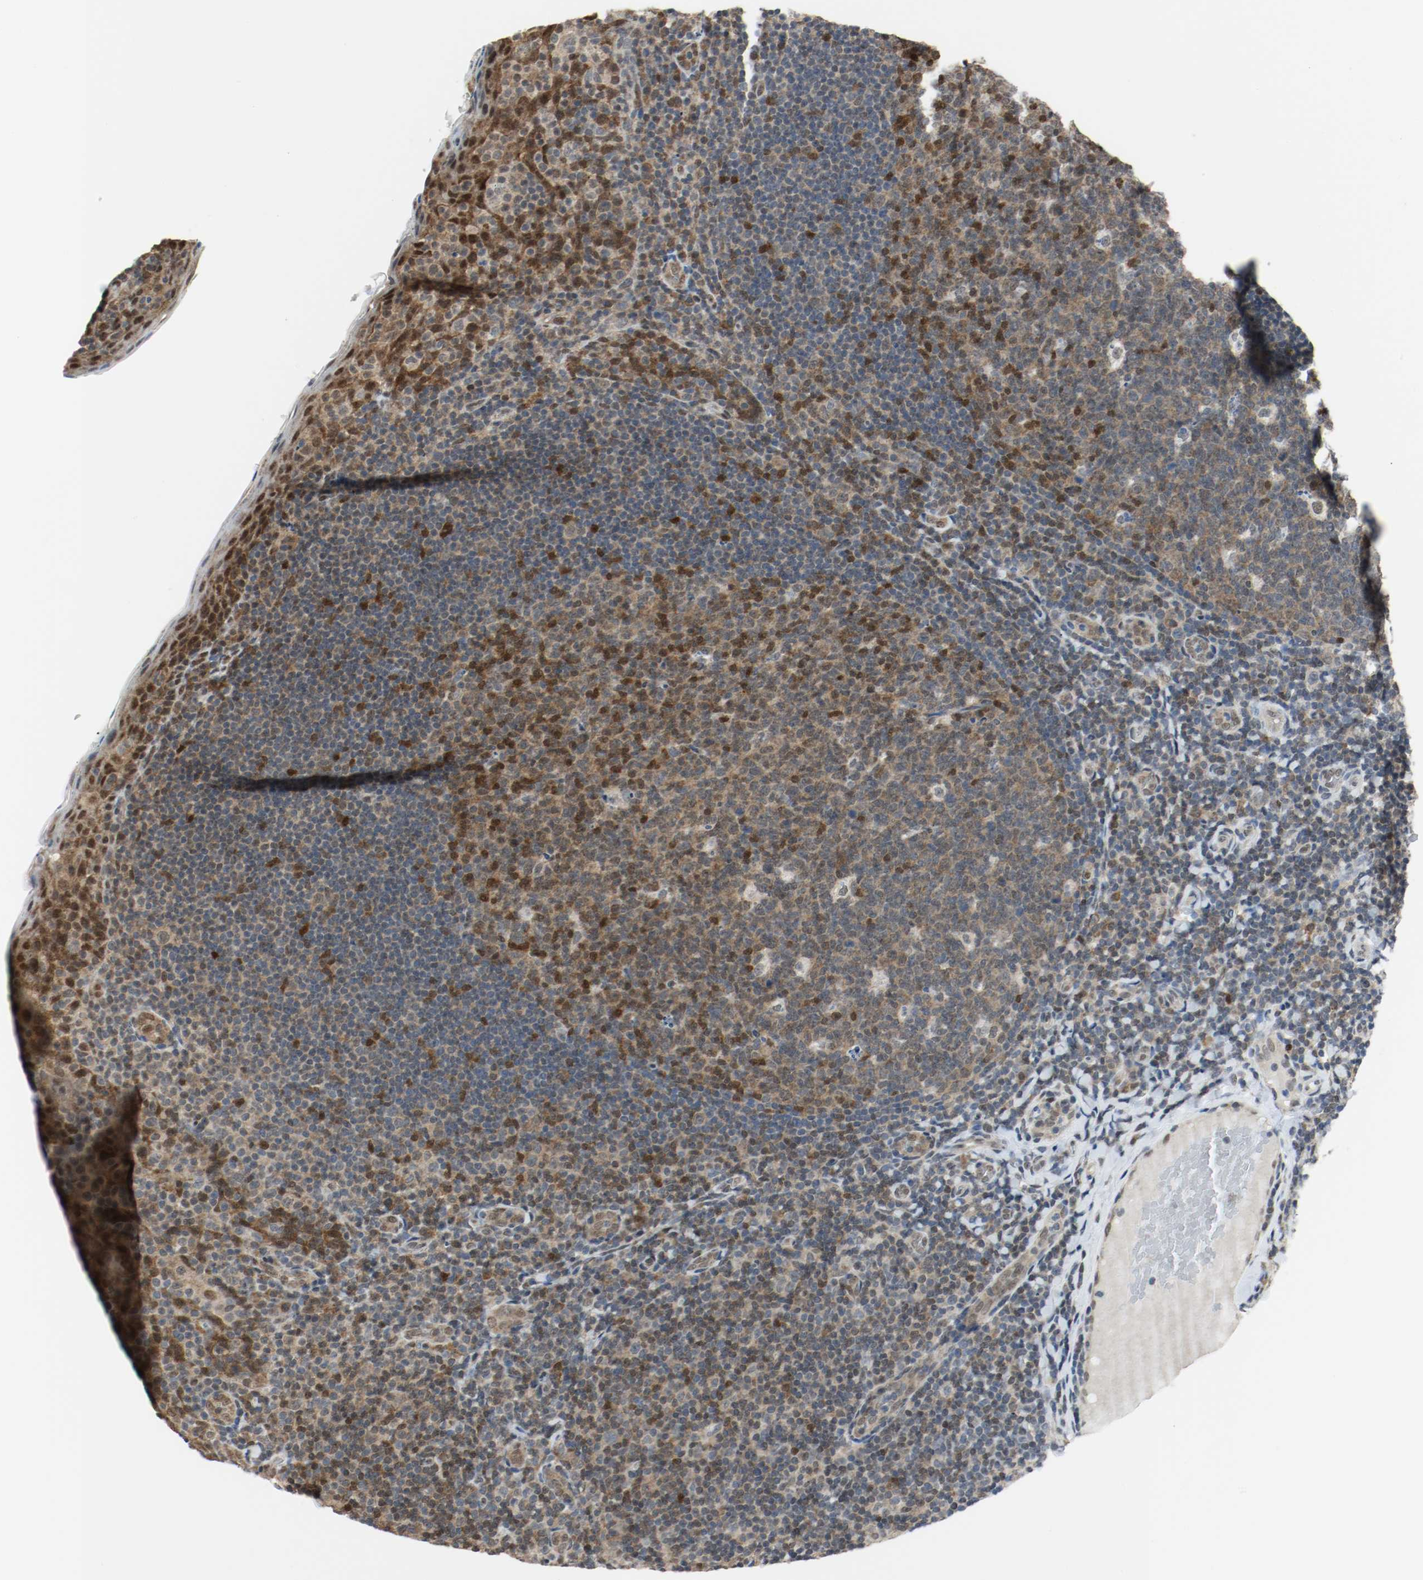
{"staining": {"intensity": "moderate", "quantity": ">75%", "location": "cytoplasmic/membranous,nuclear"}, "tissue": "tonsil", "cell_type": "Germinal center cells", "image_type": "normal", "snomed": [{"axis": "morphology", "description": "Normal tissue, NOS"}, {"axis": "topography", "description": "Tonsil"}], "caption": "High-magnification brightfield microscopy of benign tonsil stained with DAB (3,3'-diaminobenzidine) (brown) and counterstained with hematoxylin (blue). germinal center cells exhibit moderate cytoplasmic/membranous,nuclear staining is seen in approximately>75% of cells.", "gene": "PPME1", "patient": {"sex": "male", "age": 17}}